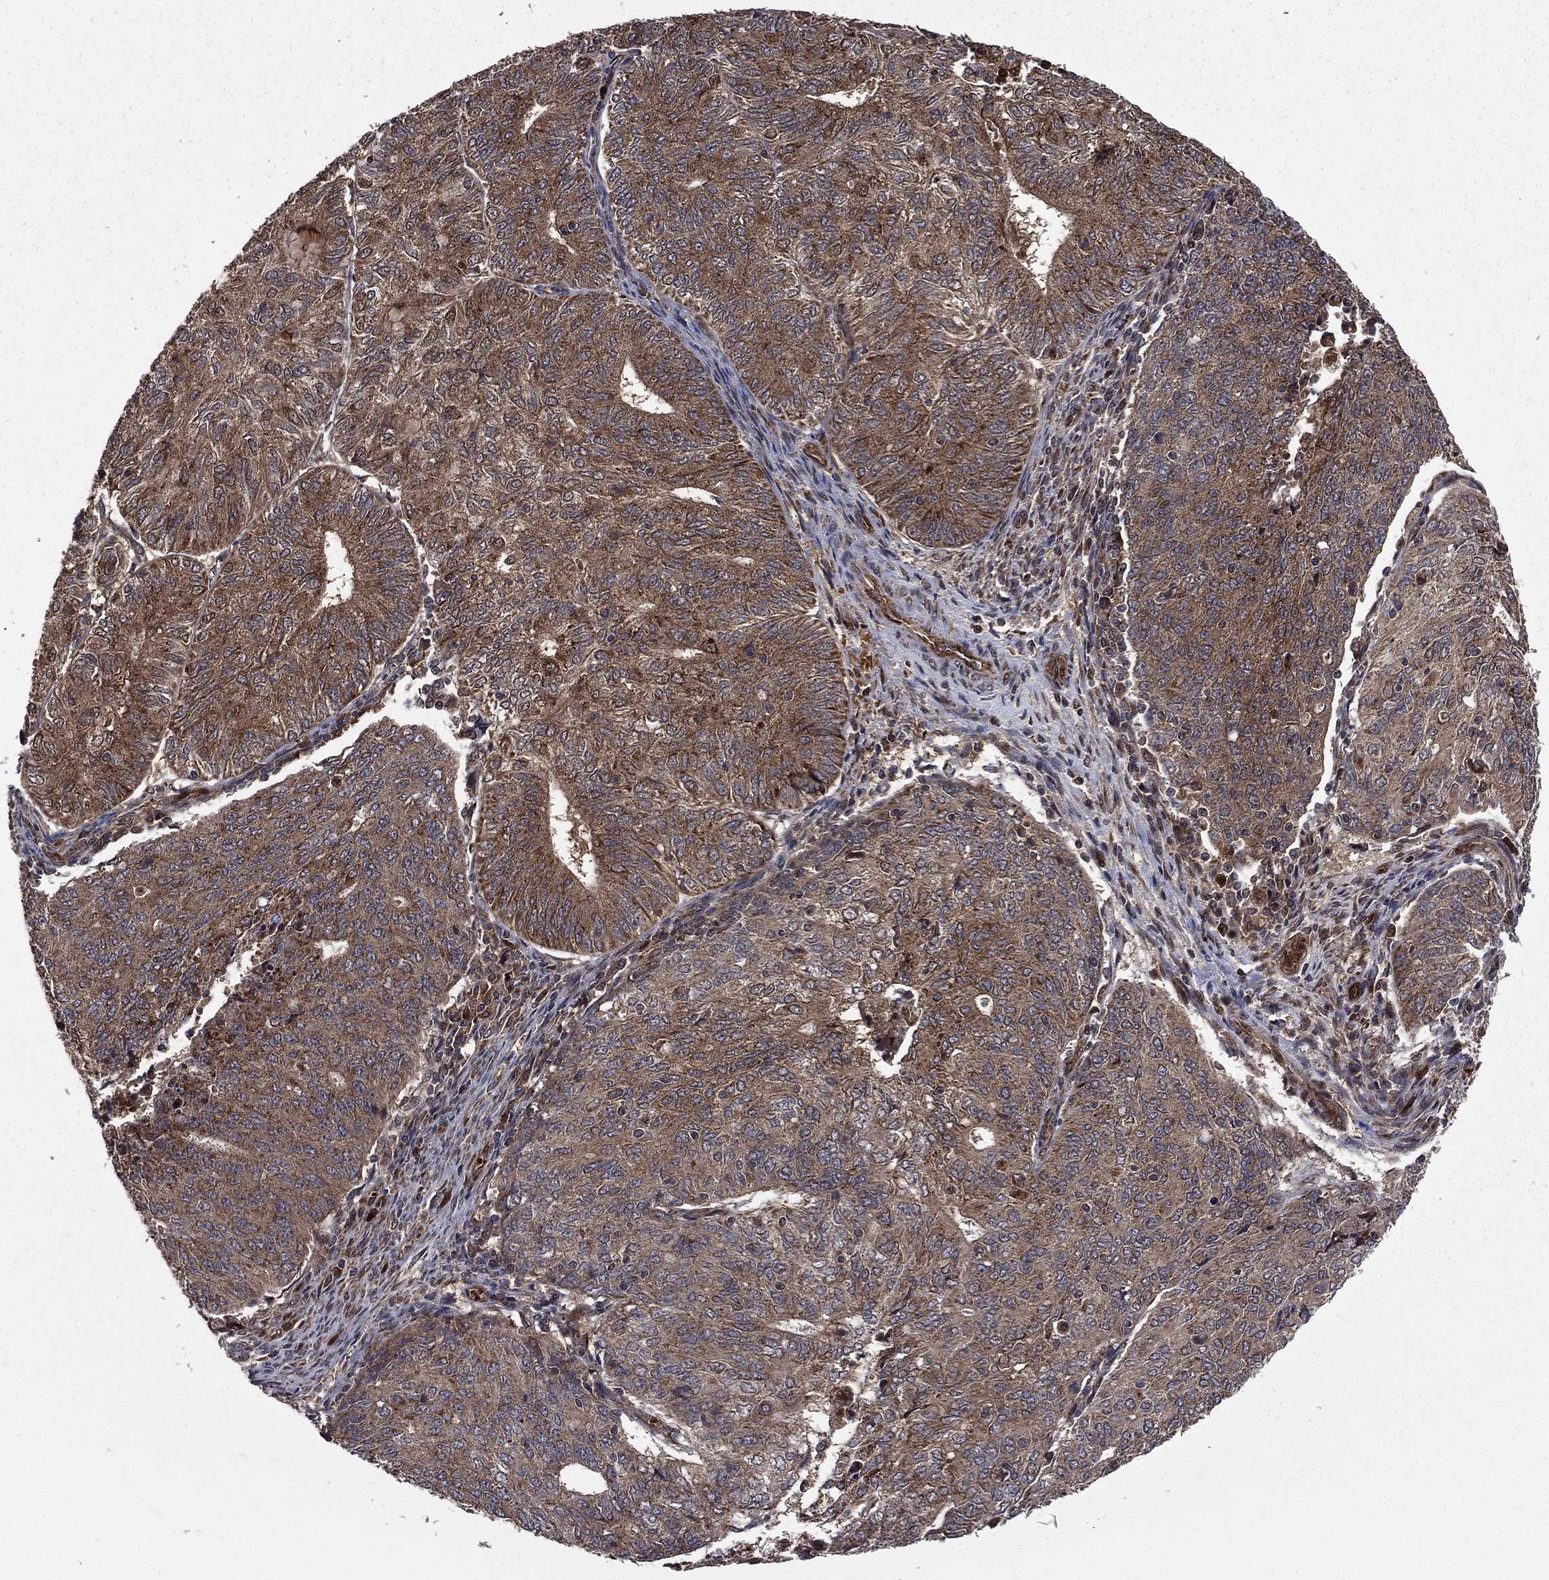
{"staining": {"intensity": "moderate", "quantity": ">75%", "location": "cytoplasmic/membranous"}, "tissue": "endometrial cancer", "cell_type": "Tumor cells", "image_type": "cancer", "snomed": [{"axis": "morphology", "description": "Adenocarcinoma, NOS"}, {"axis": "topography", "description": "Endometrium"}], "caption": "The image shows staining of adenocarcinoma (endometrial), revealing moderate cytoplasmic/membranous protein staining (brown color) within tumor cells.", "gene": "LENG8", "patient": {"sex": "female", "age": 82}}